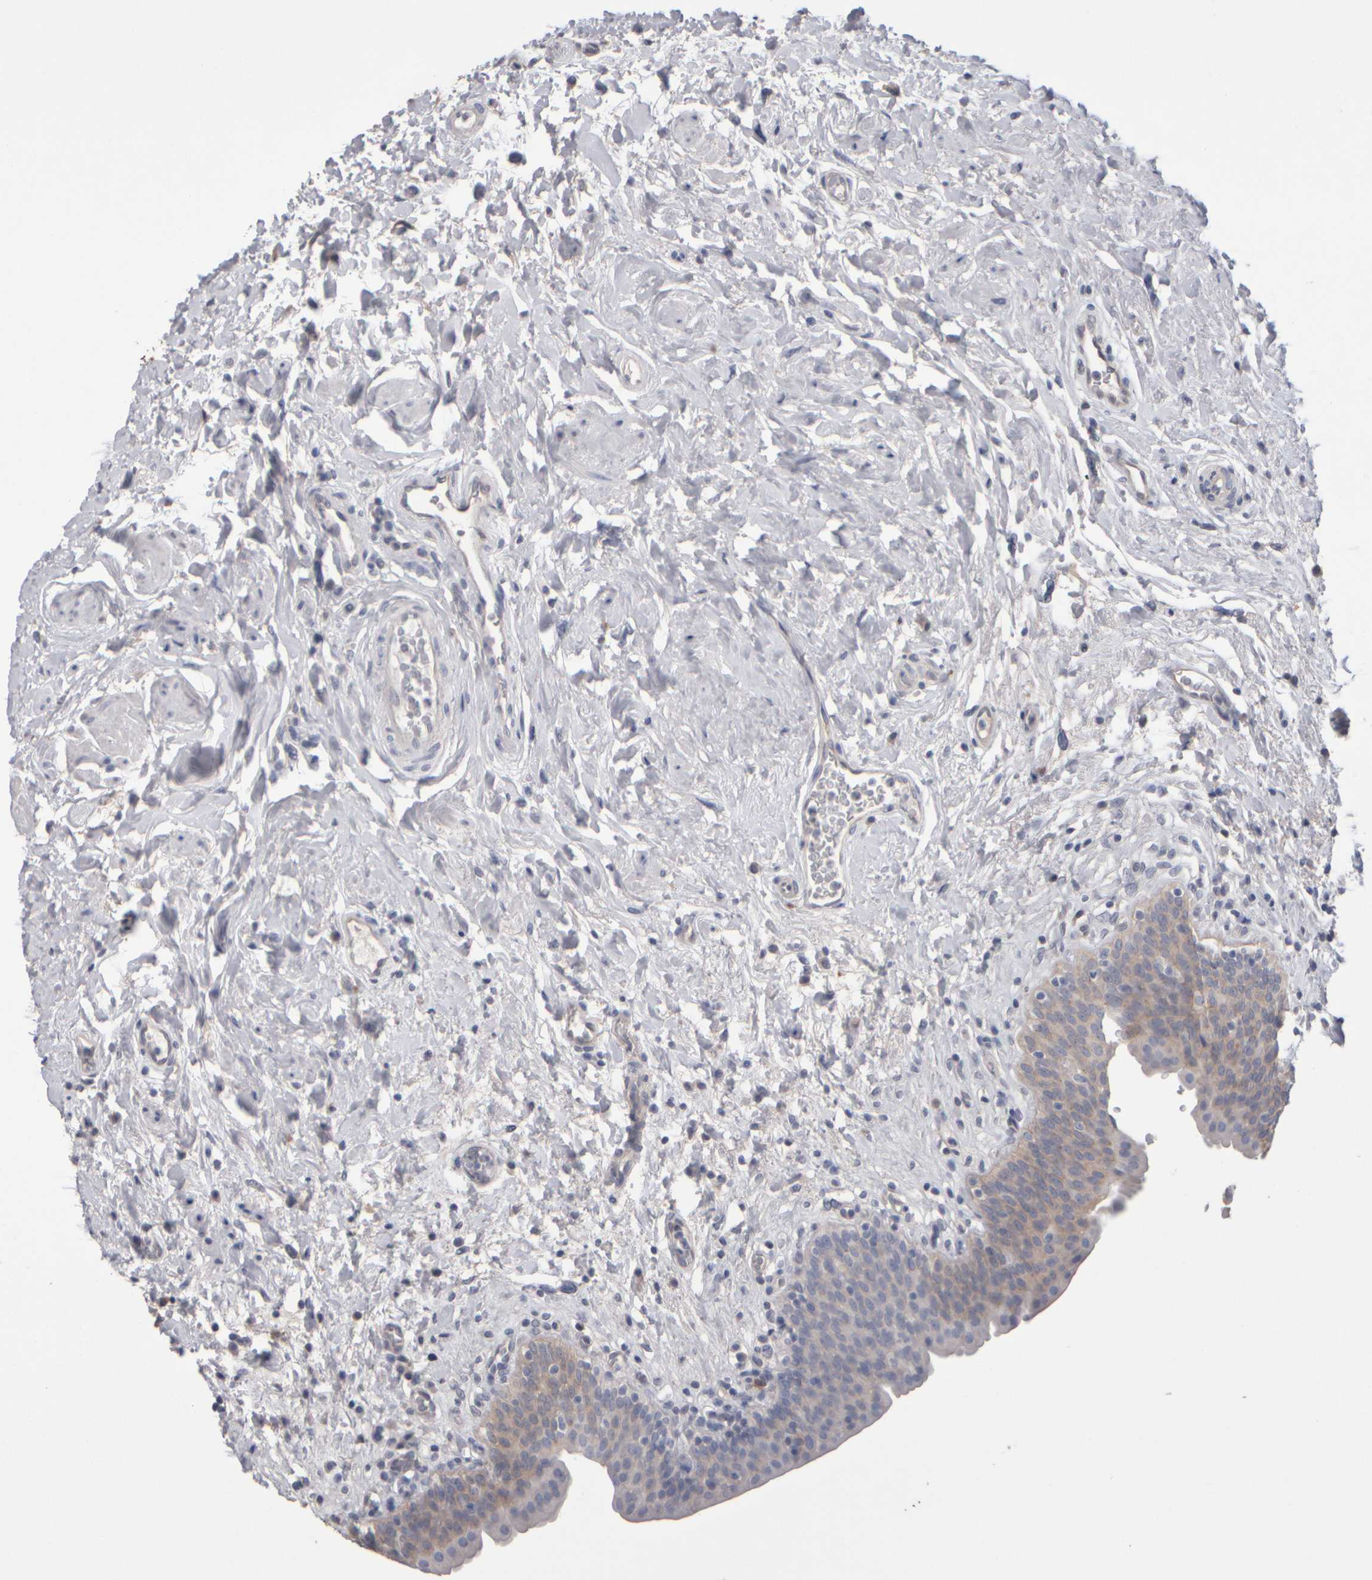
{"staining": {"intensity": "weak", "quantity": "<25%", "location": "cytoplasmic/membranous"}, "tissue": "urinary bladder", "cell_type": "Urothelial cells", "image_type": "normal", "snomed": [{"axis": "morphology", "description": "Normal tissue, NOS"}, {"axis": "topography", "description": "Urinary bladder"}], "caption": "Image shows no significant protein expression in urothelial cells of benign urinary bladder.", "gene": "EPHX2", "patient": {"sex": "male", "age": 83}}